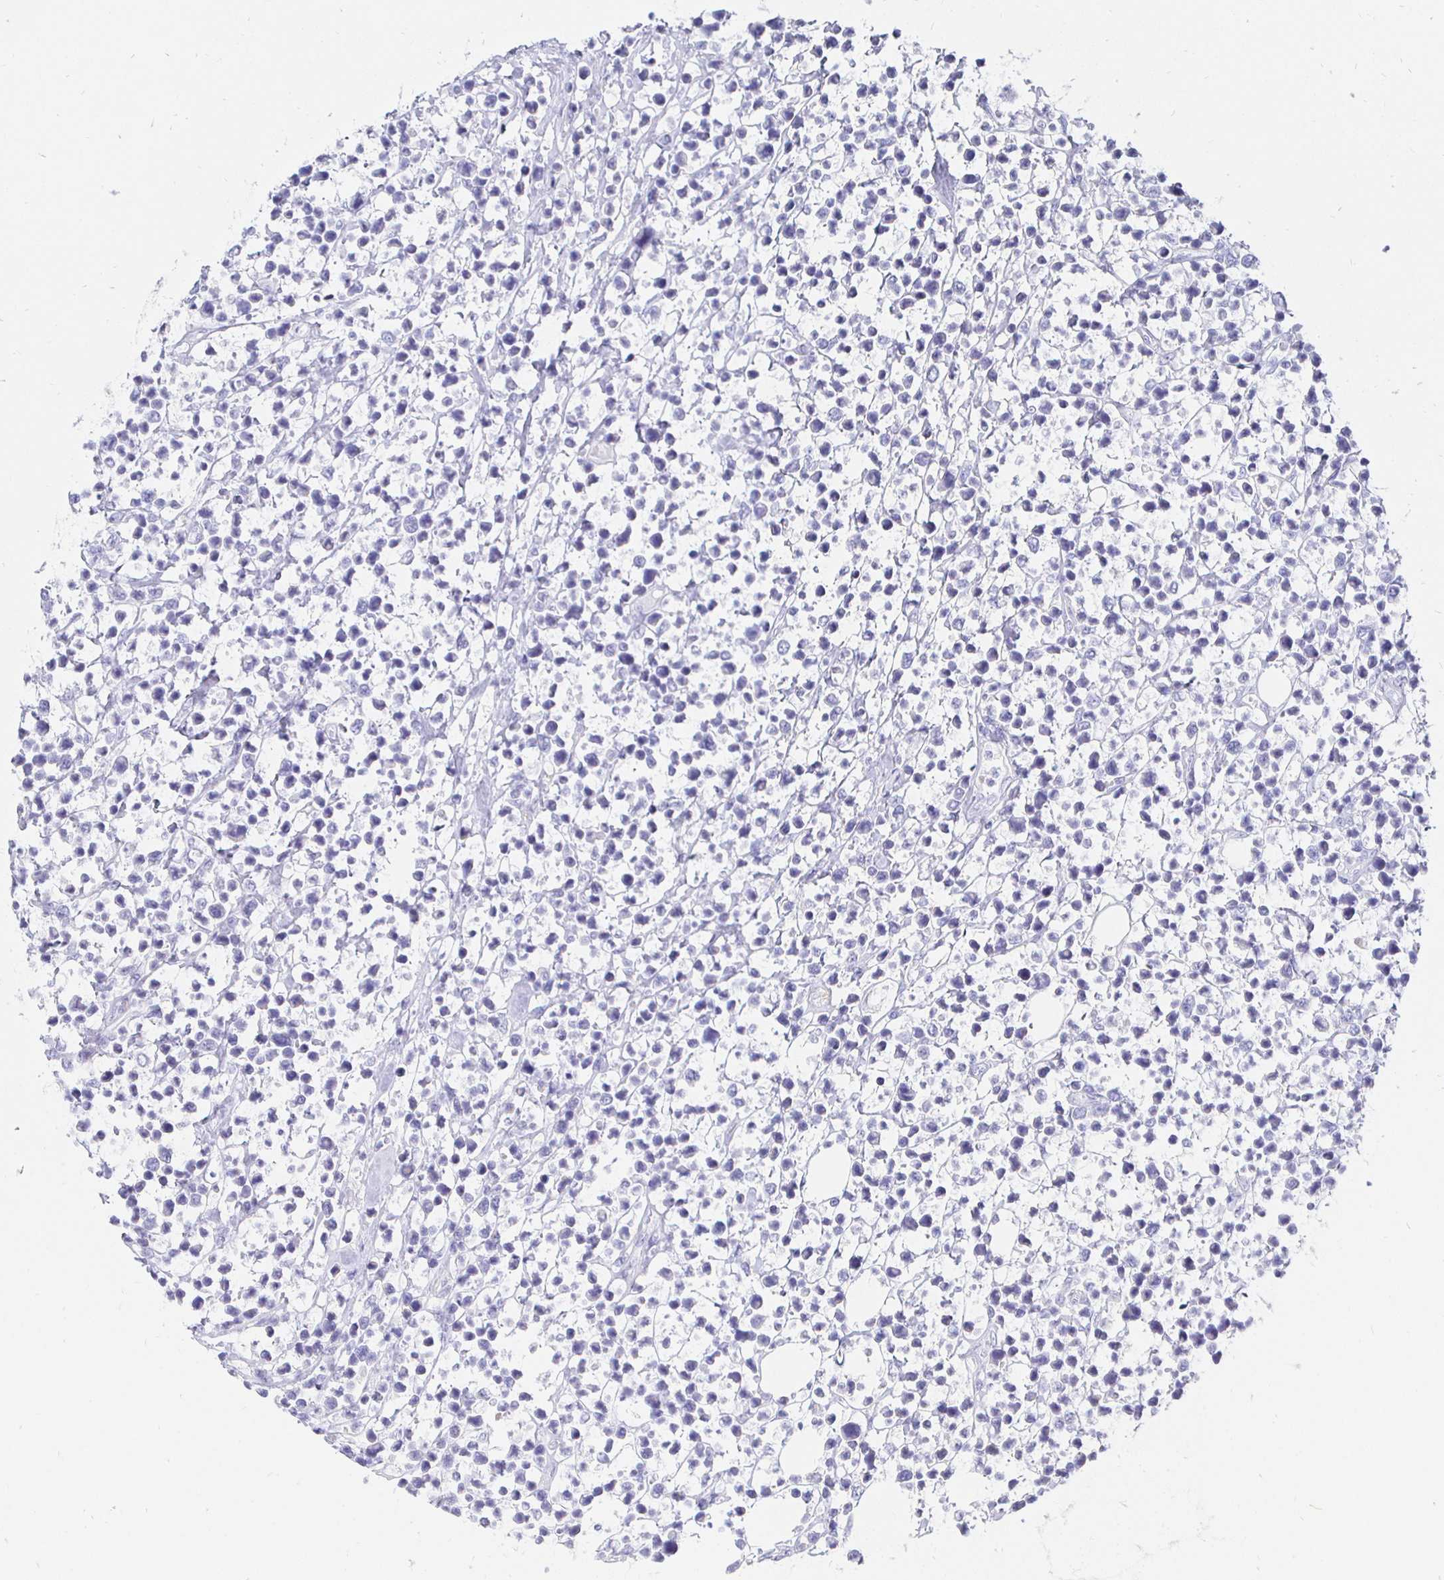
{"staining": {"intensity": "negative", "quantity": "none", "location": "none"}, "tissue": "lymphoma", "cell_type": "Tumor cells", "image_type": "cancer", "snomed": [{"axis": "morphology", "description": "Malignant lymphoma, non-Hodgkin's type, Low grade"}, {"axis": "topography", "description": "Lymph node"}], "caption": "A micrograph of human lymphoma is negative for staining in tumor cells.", "gene": "CR2", "patient": {"sex": "male", "age": 60}}